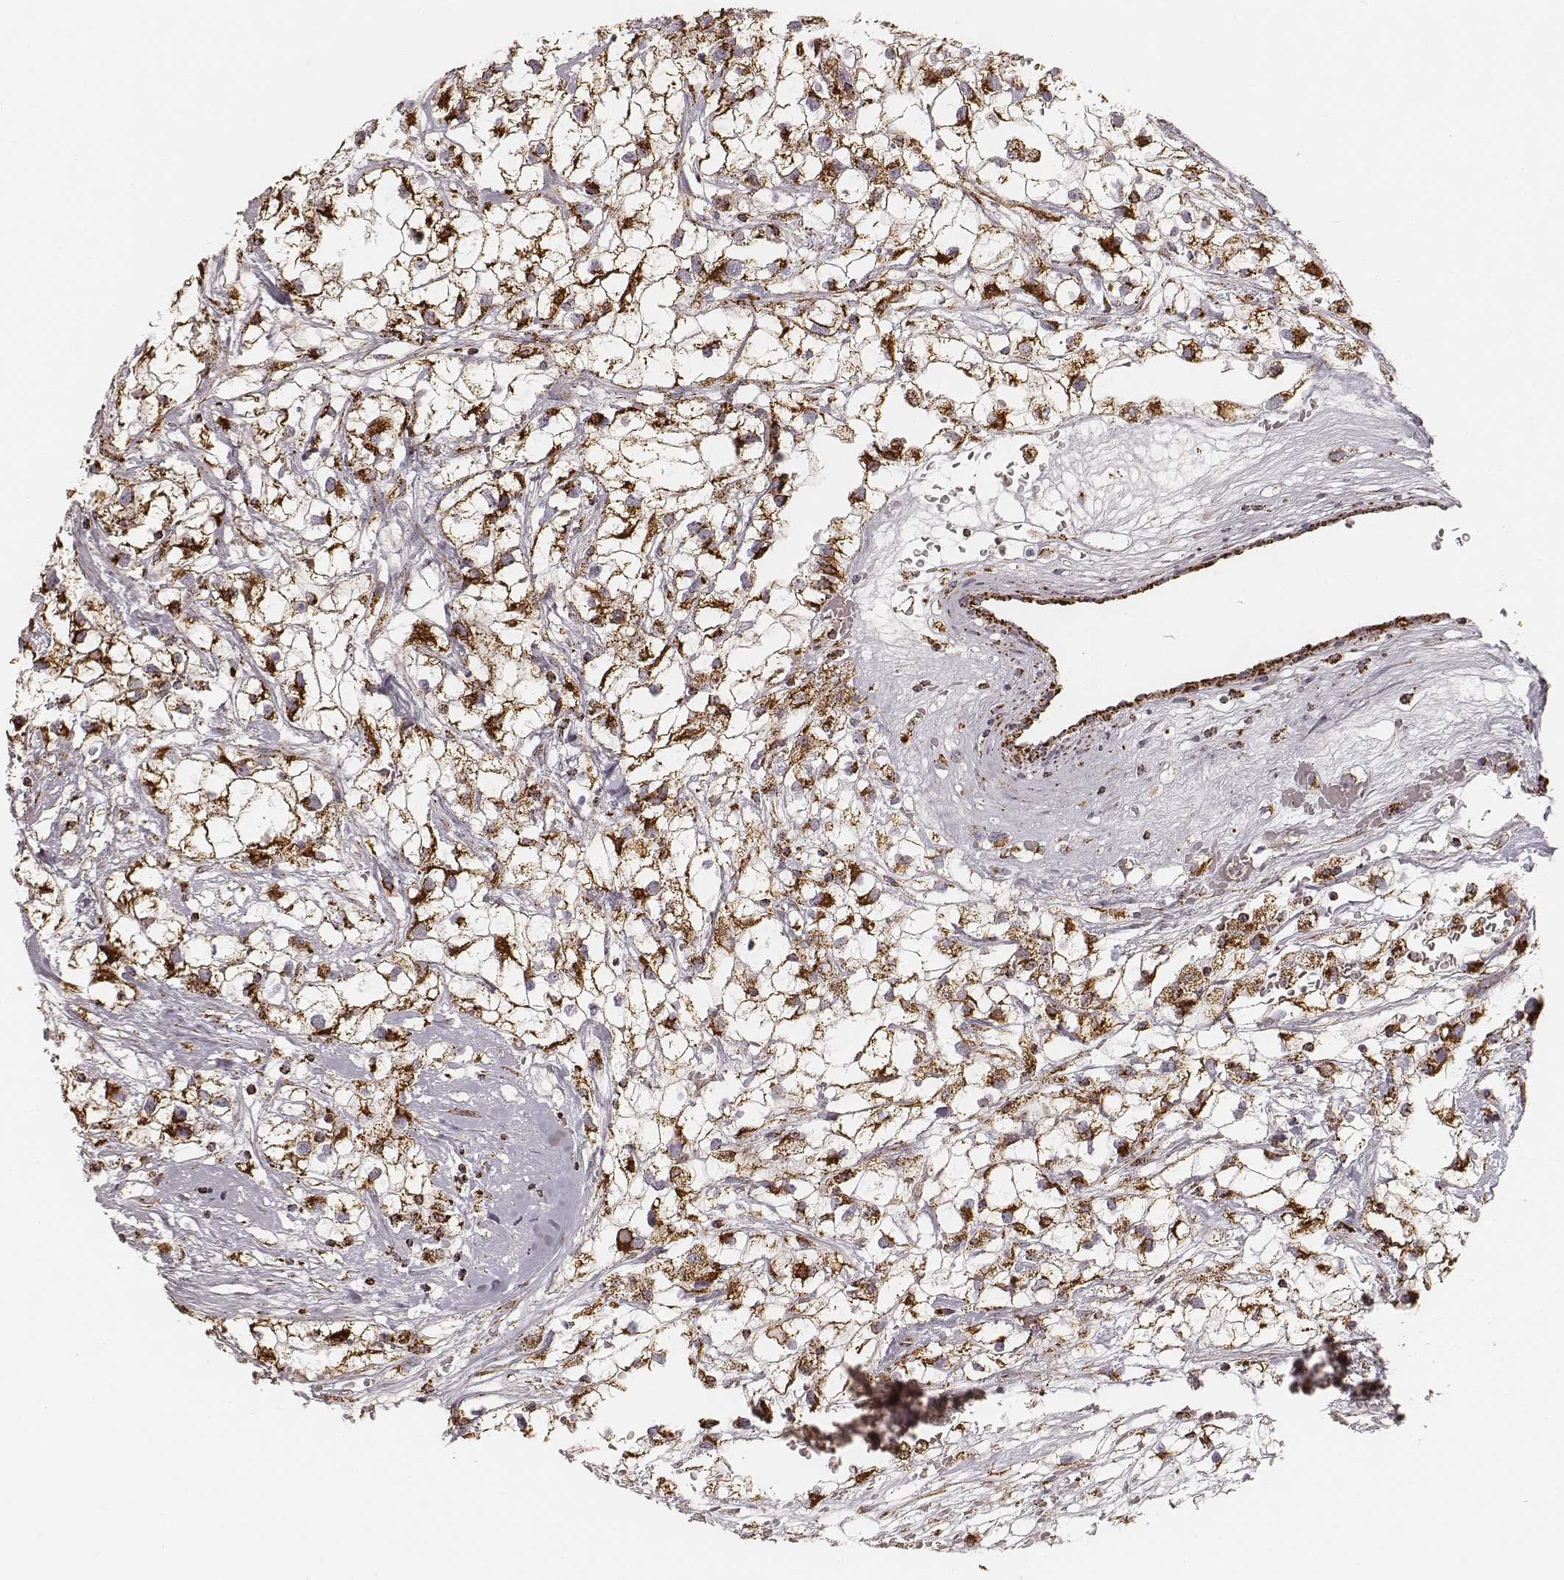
{"staining": {"intensity": "strong", "quantity": ">75%", "location": "cytoplasmic/membranous"}, "tissue": "renal cancer", "cell_type": "Tumor cells", "image_type": "cancer", "snomed": [{"axis": "morphology", "description": "Adenocarcinoma, NOS"}, {"axis": "topography", "description": "Kidney"}], "caption": "IHC of human renal cancer displays high levels of strong cytoplasmic/membranous expression in about >75% of tumor cells. (Brightfield microscopy of DAB IHC at high magnification).", "gene": "CS", "patient": {"sex": "male", "age": 59}}